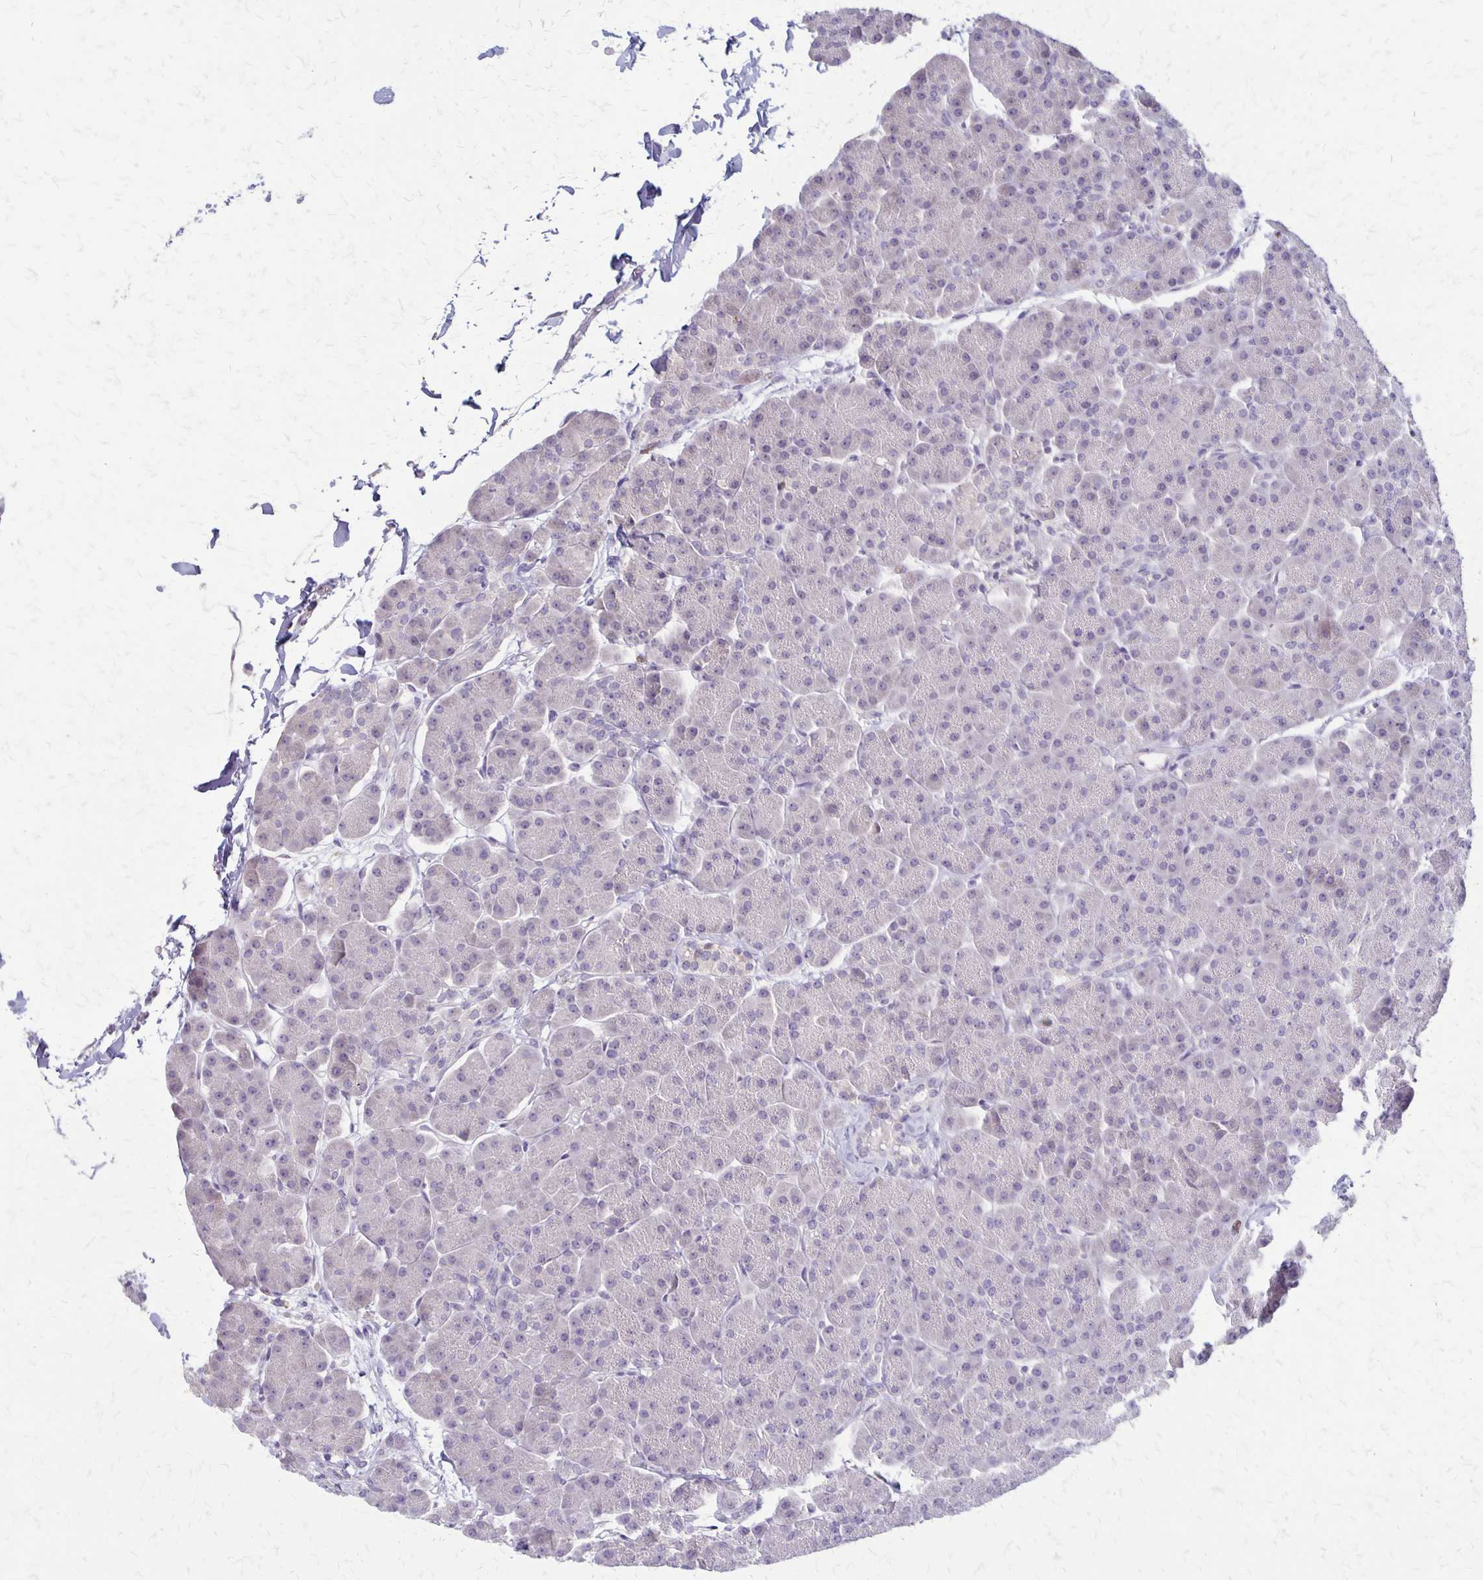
{"staining": {"intensity": "negative", "quantity": "none", "location": "none"}, "tissue": "pancreas", "cell_type": "Exocrine glandular cells", "image_type": "normal", "snomed": [{"axis": "morphology", "description": "Normal tissue, NOS"}, {"axis": "topography", "description": "Pancreas"}, {"axis": "topography", "description": "Peripheral nerve tissue"}], "caption": "Image shows no protein expression in exocrine glandular cells of normal pancreas. (Immunohistochemistry, brightfield microscopy, high magnification).", "gene": "SEPTIN5", "patient": {"sex": "male", "age": 54}}